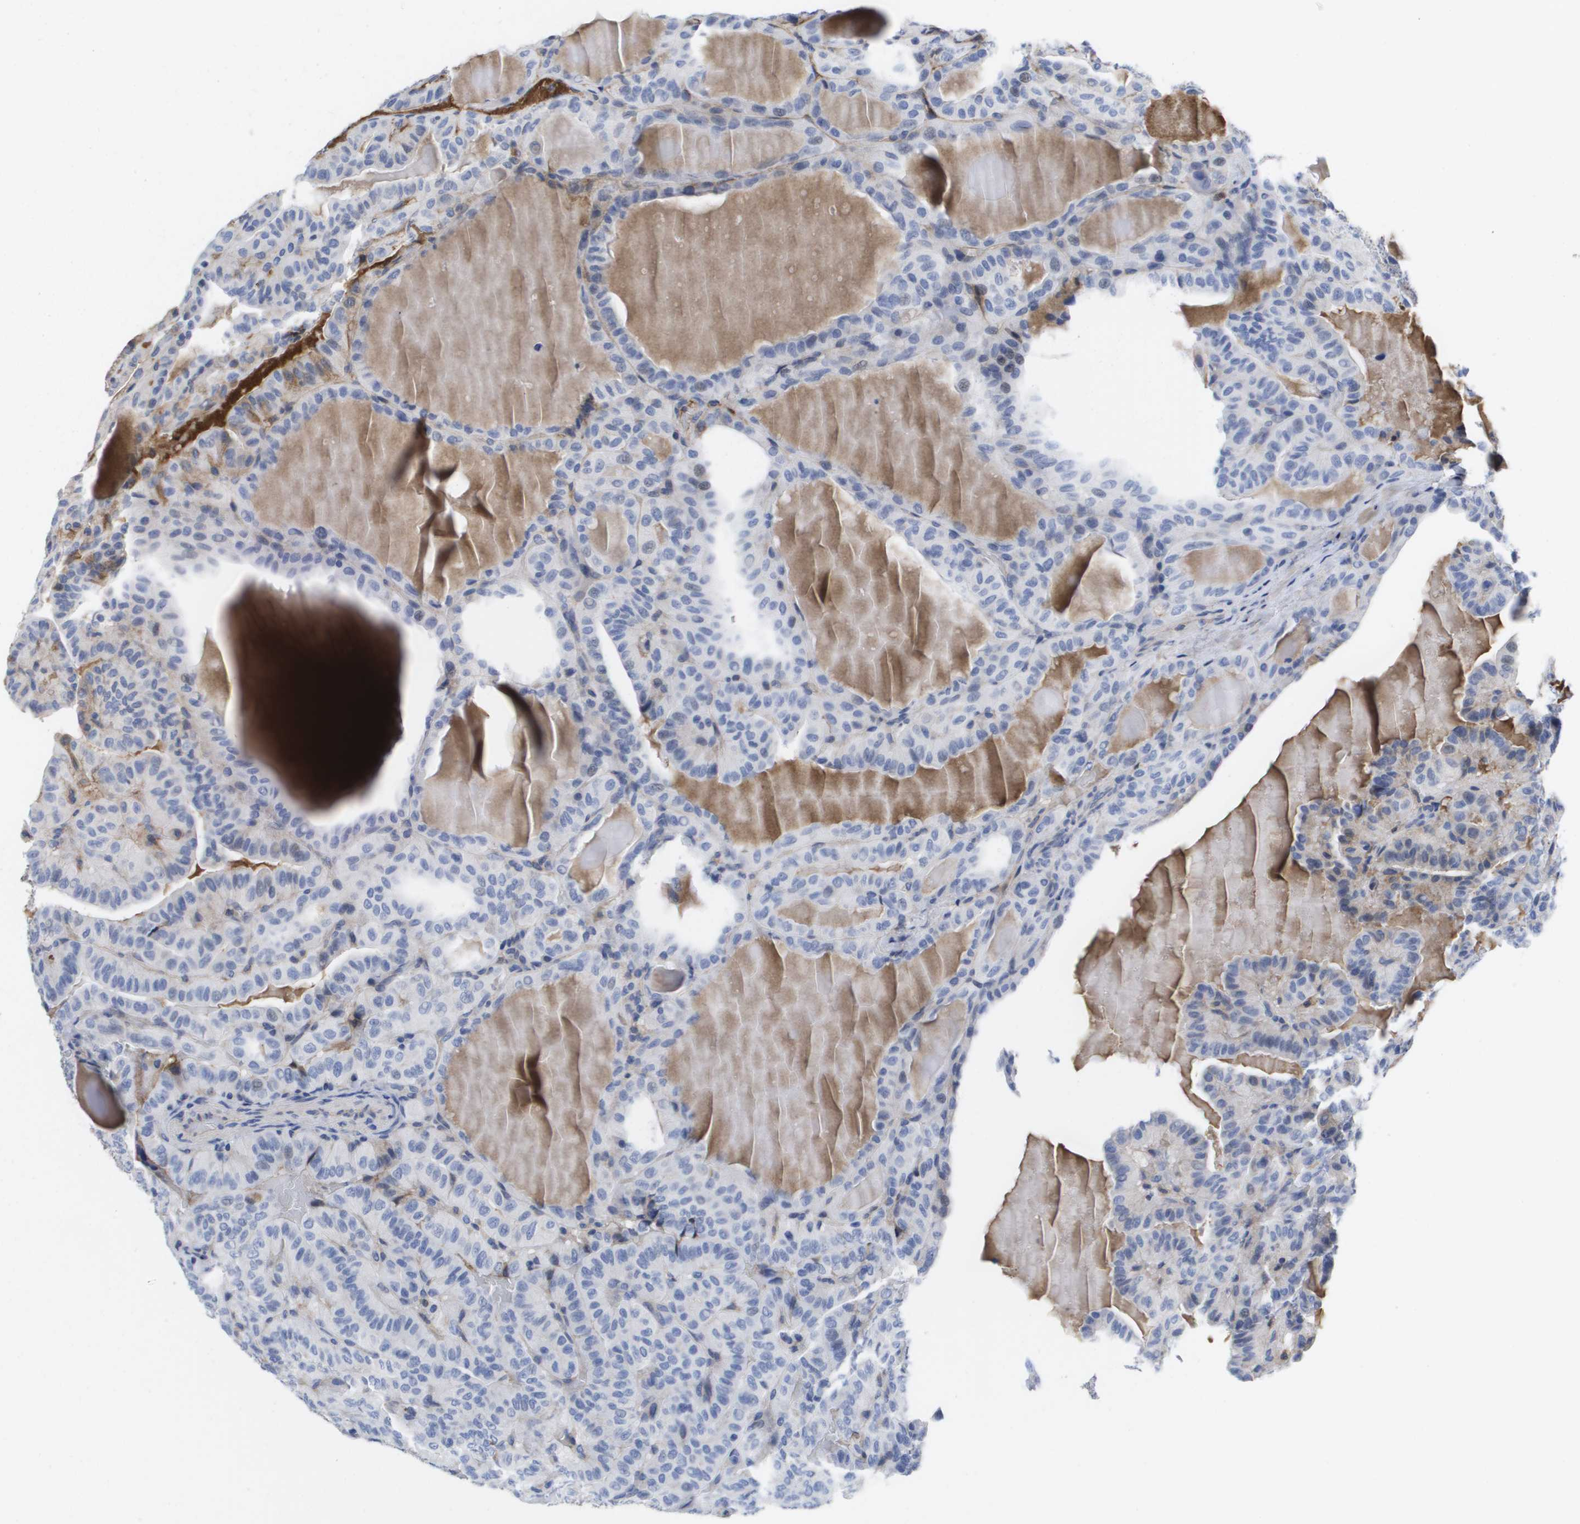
{"staining": {"intensity": "moderate", "quantity": "<25%", "location": "cytoplasmic/membranous"}, "tissue": "thyroid cancer", "cell_type": "Tumor cells", "image_type": "cancer", "snomed": [{"axis": "morphology", "description": "Papillary adenocarcinoma, NOS"}, {"axis": "topography", "description": "Thyroid gland"}], "caption": "This is a photomicrograph of immunohistochemistry (IHC) staining of thyroid cancer (papillary adenocarcinoma), which shows moderate staining in the cytoplasmic/membranous of tumor cells.", "gene": "SERPINC1", "patient": {"sex": "male", "age": 77}}